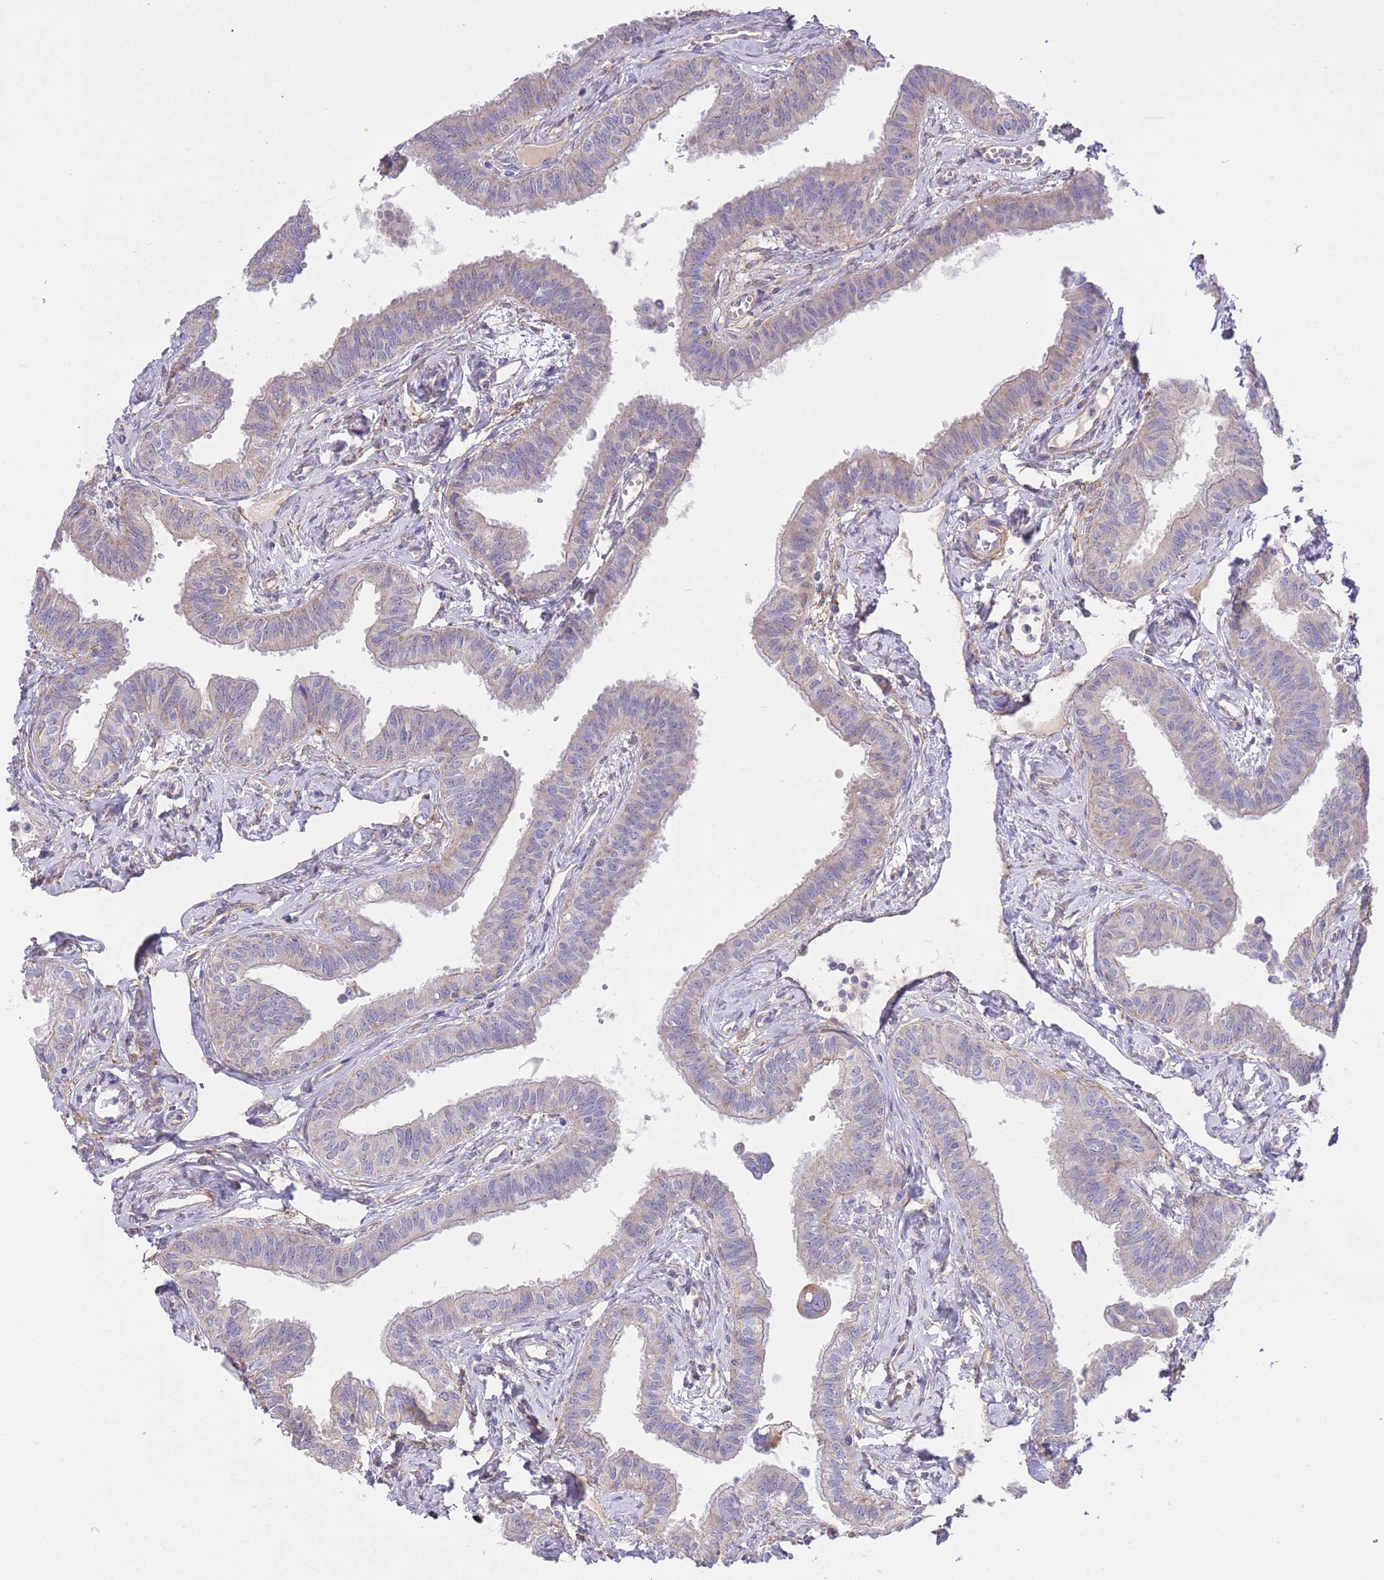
{"staining": {"intensity": "weak", "quantity": "<25%", "location": "cytoplasmic/membranous"}, "tissue": "fallopian tube", "cell_type": "Glandular cells", "image_type": "normal", "snomed": [{"axis": "morphology", "description": "Normal tissue, NOS"}, {"axis": "morphology", "description": "Carcinoma, NOS"}, {"axis": "topography", "description": "Fallopian tube"}, {"axis": "topography", "description": "Ovary"}], "caption": "IHC of benign human fallopian tube reveals no staining in glandular cells.", "gene": "PGM1", "patient": {"sex": "female", "age": 59}}